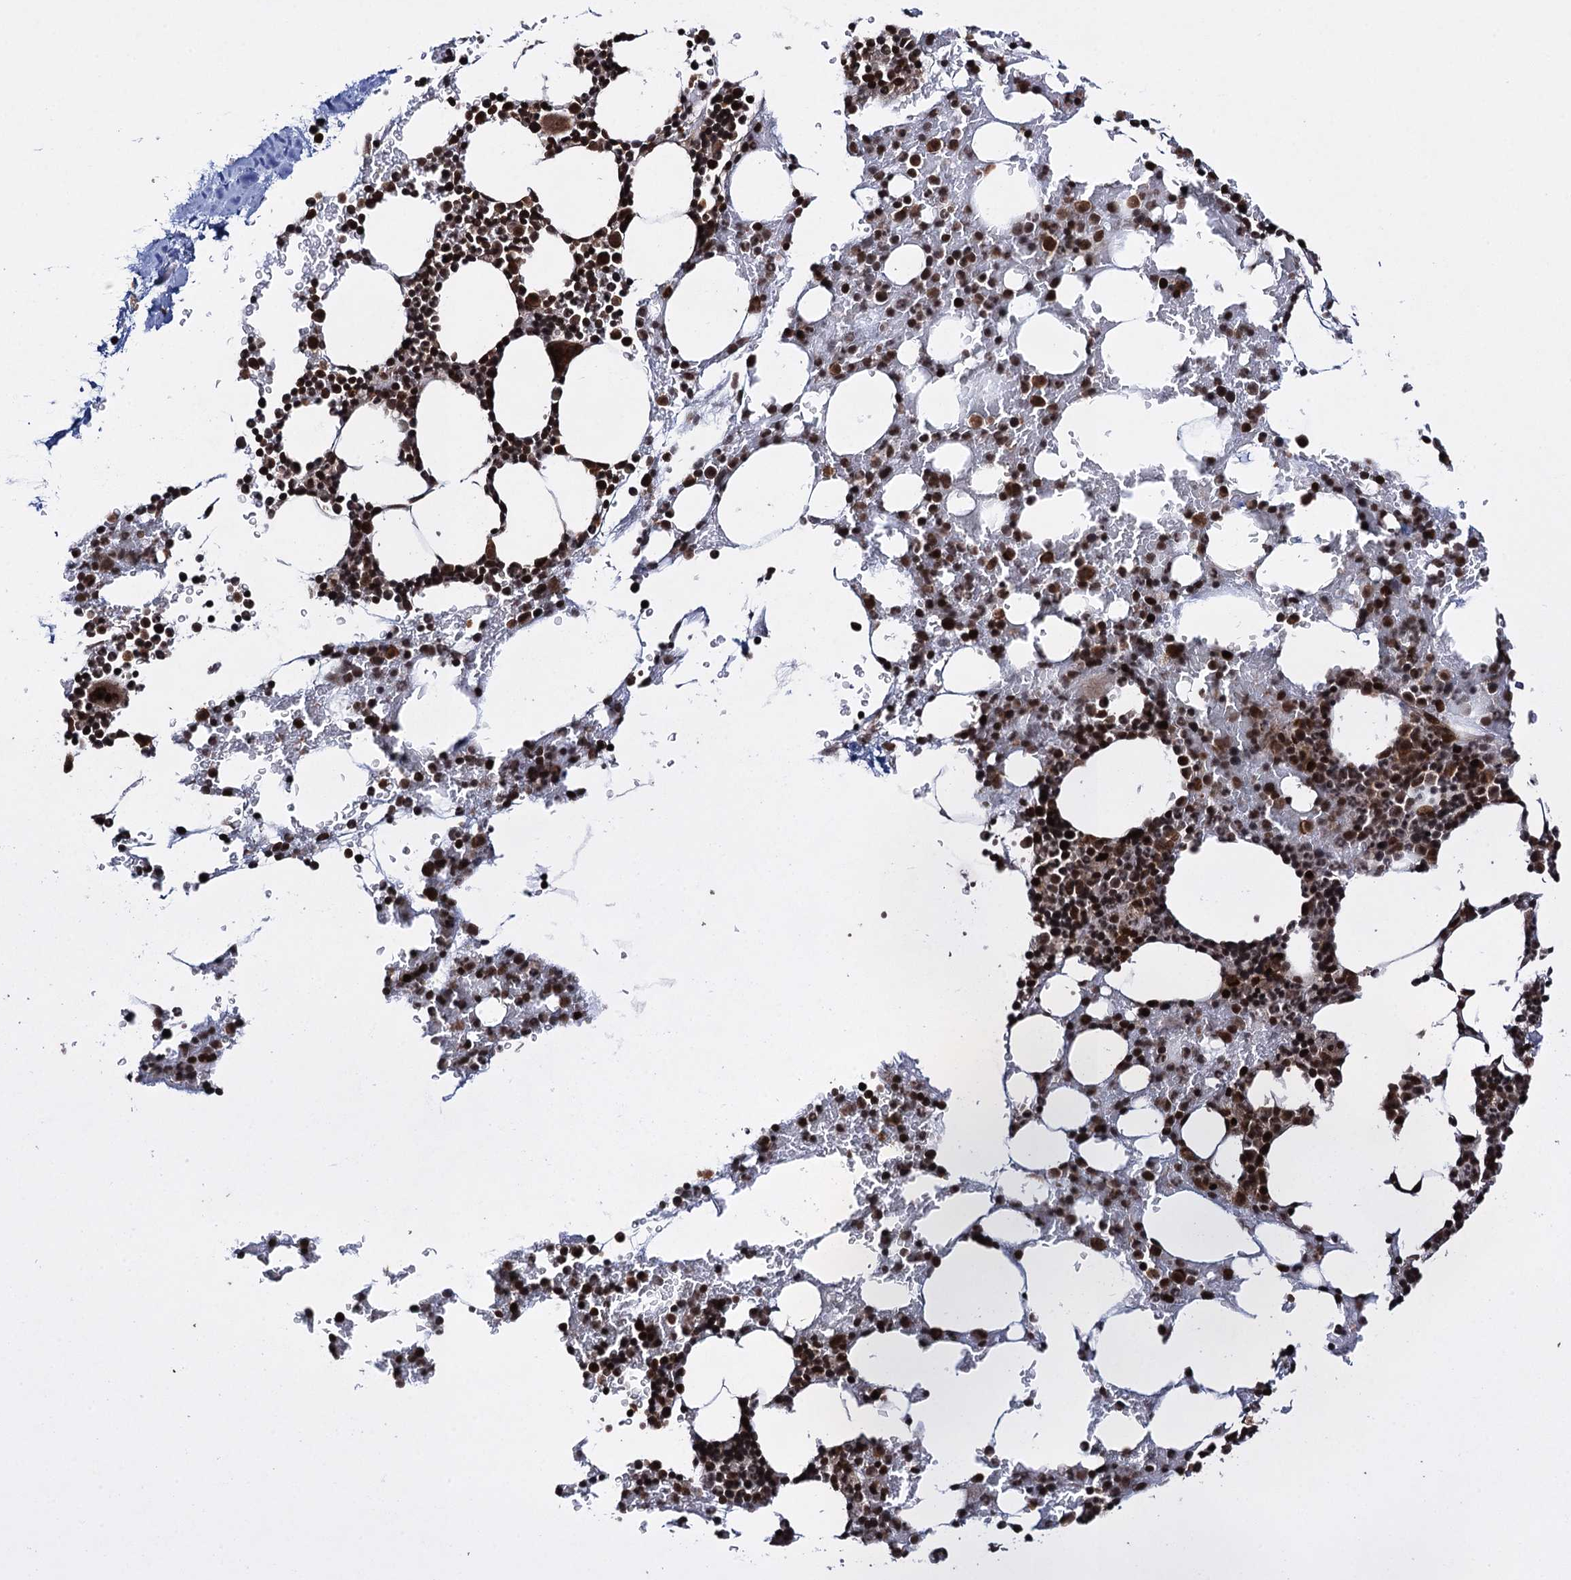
{"staining": {"intensity": "strong", "quantity": ">75%", "location": "nuclear"}, "tissue": "bone marrow", "cell_type": "Hematopoietic cells", "image_type": "normal", "snomed": [{"axis": "morphology", "description": "Normal tissue, NOS"}, {"axis": "morphology", "description": "Inflammation, NOS"}, {"axis": "topography", "description": "Bone marrow"}], "caption": "Immunohistochemical staining of unremarkable human bone marrow shows >75% levels of strong nuclear protein expression in approximately >75% of hematopoietic cells. (Brightfield microscopy of DAB IHC at high magnification).", "gene": "ZNF169", "patient": {"sex": "male", "age": 41}}